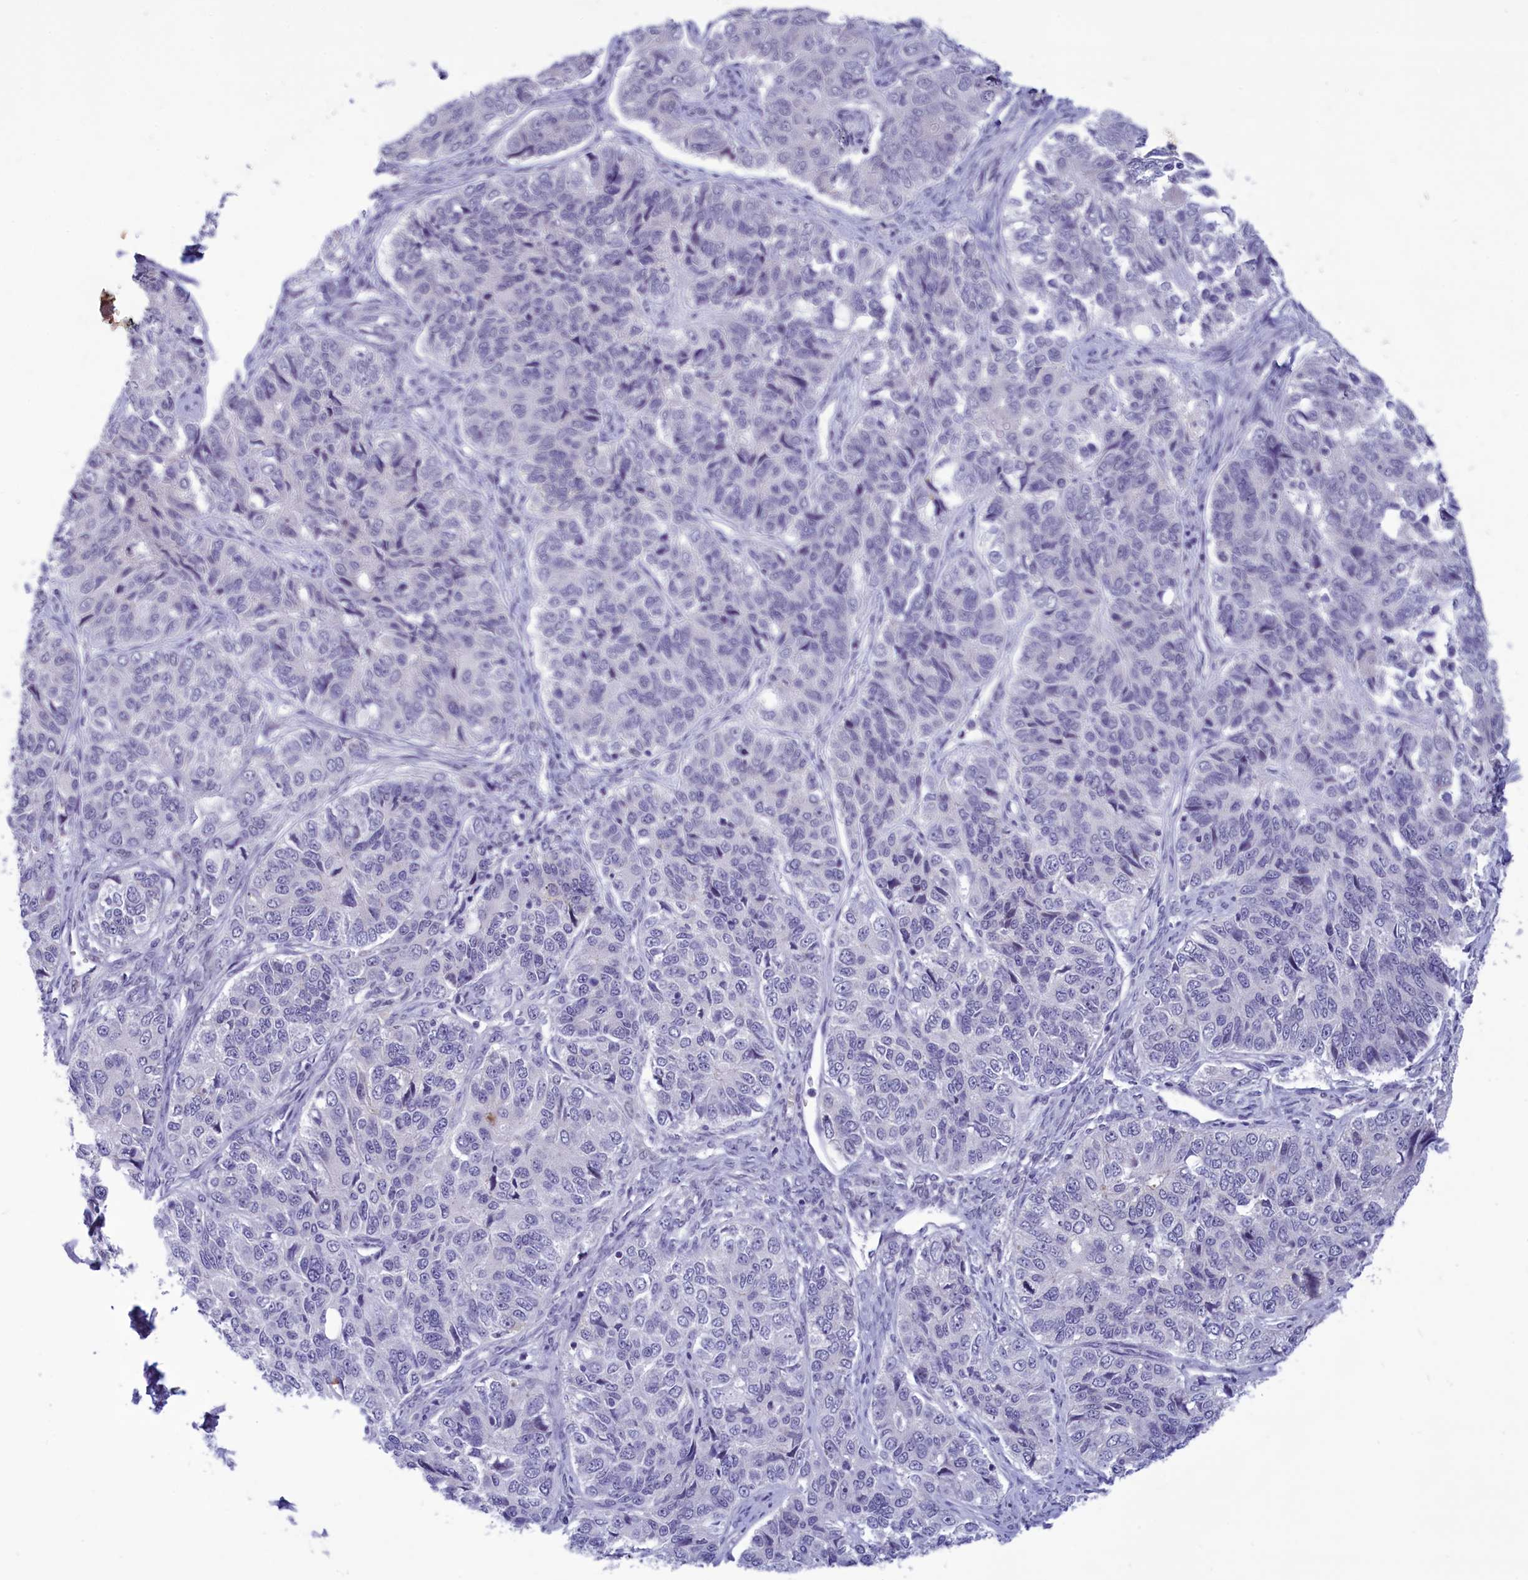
{"staining": {"intensity": "negative", "quantity": "none", "location": "none"}, "tissue": "ovarian cancer", "cell_type": "Tumor cells", "image_type": "cancer", "snomed": [{"axis": "morphology", "description": "Carcinoma, endometroid"}, {"axis": "topography", "description": "Ovary"}], "caption": "Photomicrograph shows no protein positivity in tumor cells of ovarian cancer tissue. (DAB immunohistochemistry with hematoxylin counter stain).", "gene": "ELOA2", "patient": {"sex": "female", "age": 51}}